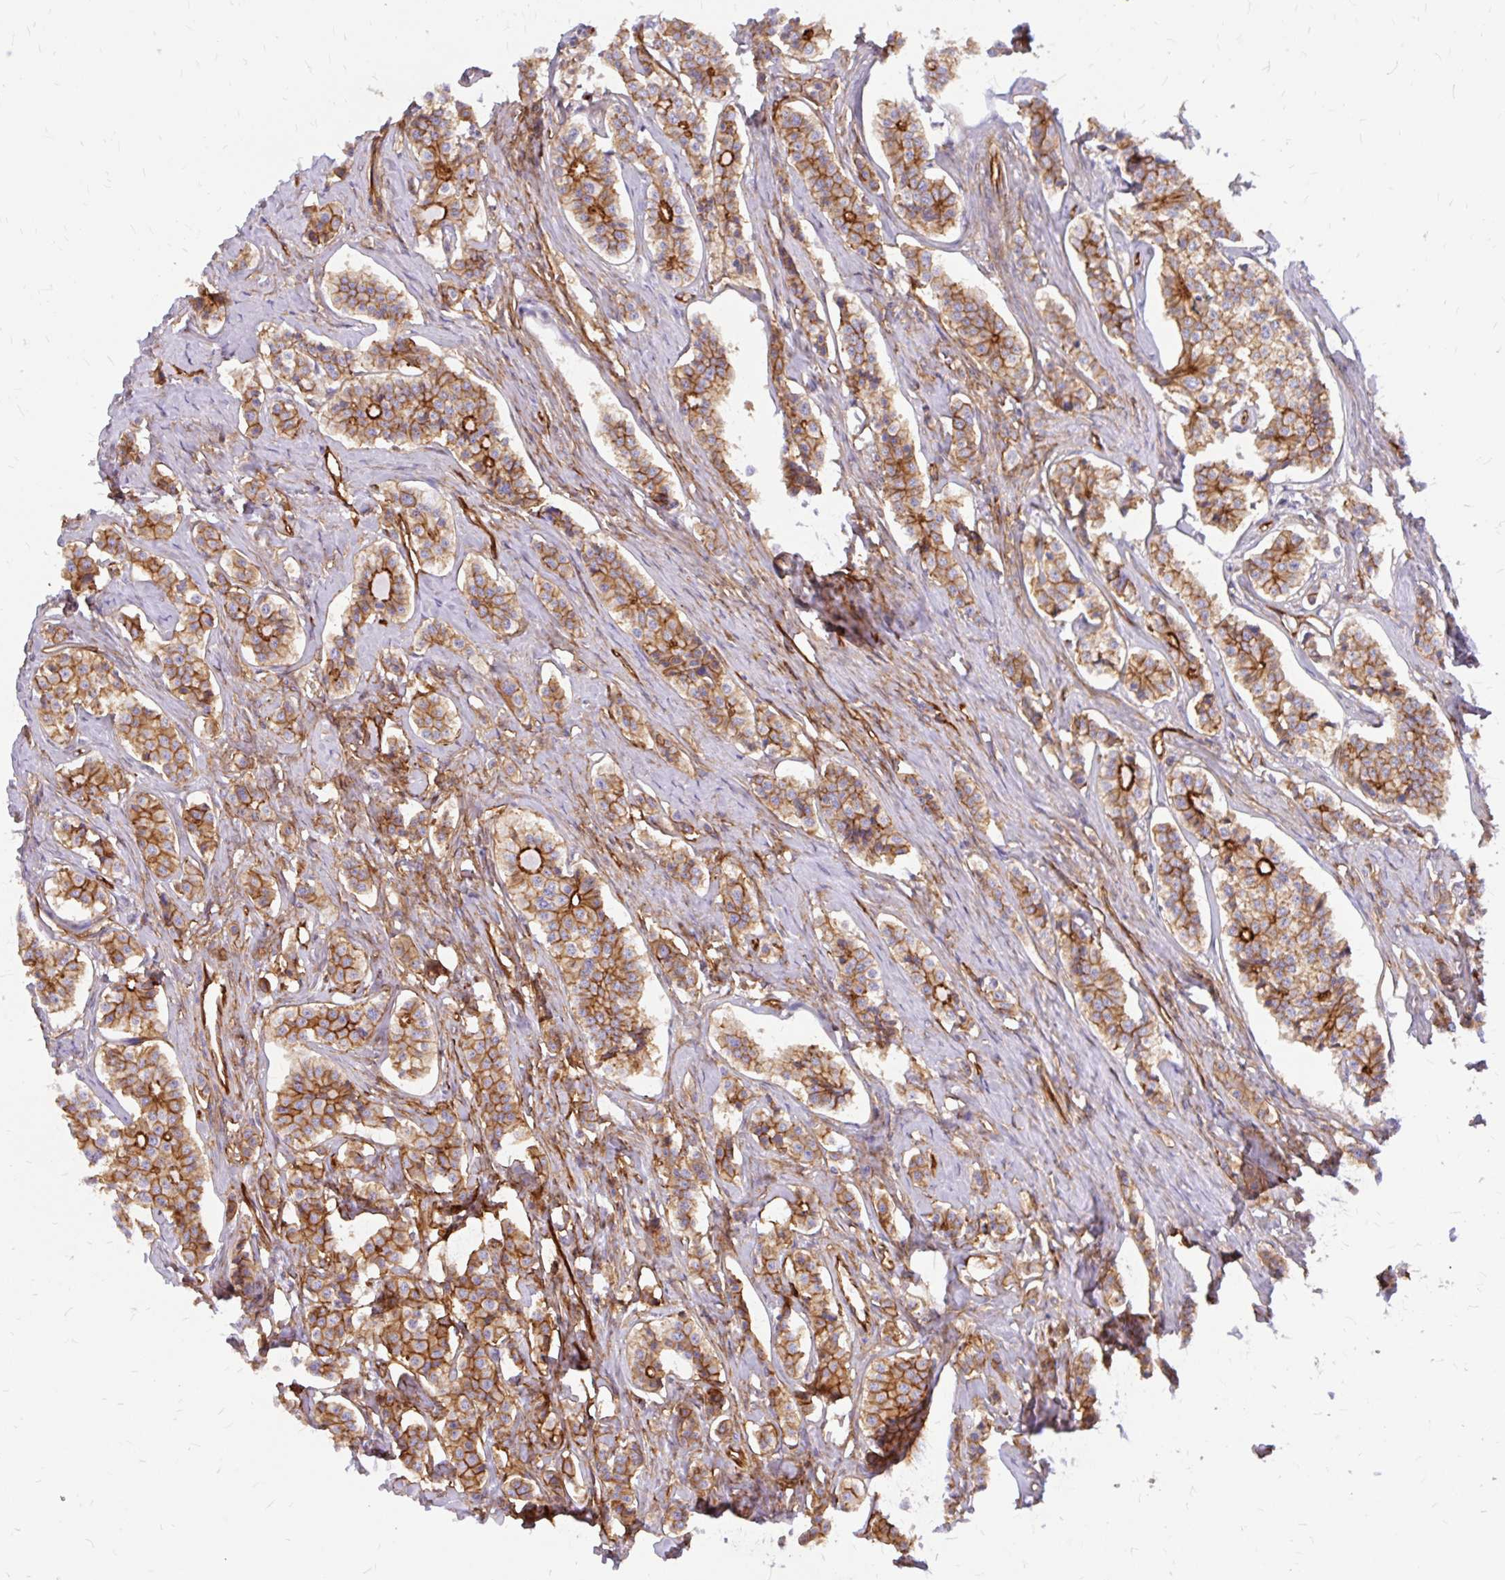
{"staining": {"intensity": "moderate", "quantity": ">75%", "location": "cytoplasmic/membranous"}, "tissue": "carcinoid", "cell_type": "Tumor cells", "image_type": "cancer", "snomed": [{"axis": "morphology", "description": "Carcinoid, malignant, NOS"}, {"axis": "topography", "description": "Small intestine"}], "caption": "Immunohistochemical staining of carcinoid demonstrates moderate cytoplasmic/membranous protein positivity in approximately >75% of tumor cells.", "gene": "MAP1LC3B", "patient": {"sex": "male", "age": 63}}